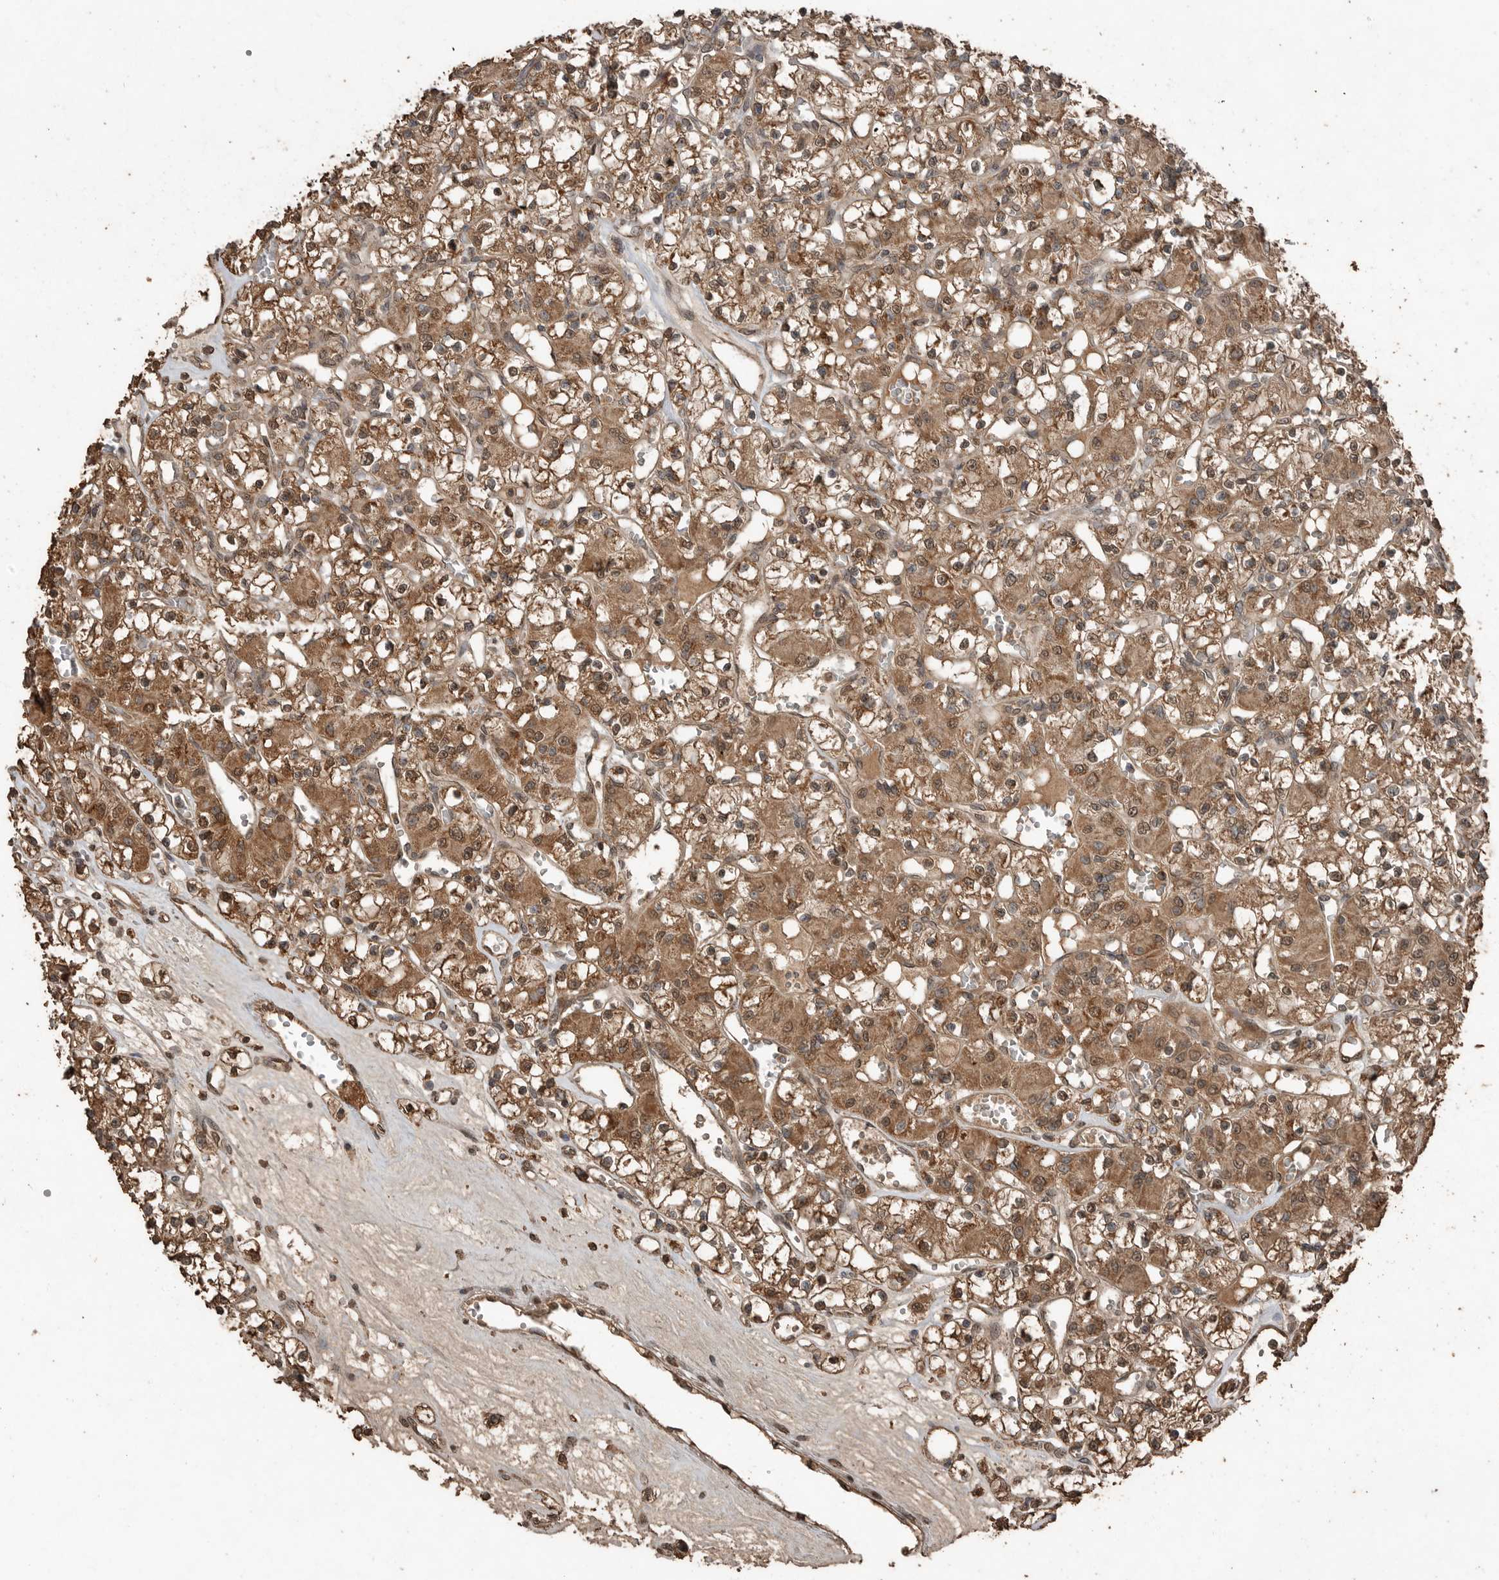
{"staining": {"intensity": "moderate", "quantity": ">75%", "location": "cytoplasmic/membranous"}, "tissue": "renal cancer", "cell_type": "Tumor cells", "image_type": "cancer", "snomed": [{"axis": "morphology", "description": "Adenocarcinoma, NOS"}, {"axis": "topography", "description": "Kidney"}], "caption": "This histopathology image displays IHC staining of human adenocarcinoma (renal), with medium moderate cytoplasmic/membranous expression in approximately >75% of tumor cells.", "gene": "BLZF1", "patient": {"sex": "female", "age": 59}}